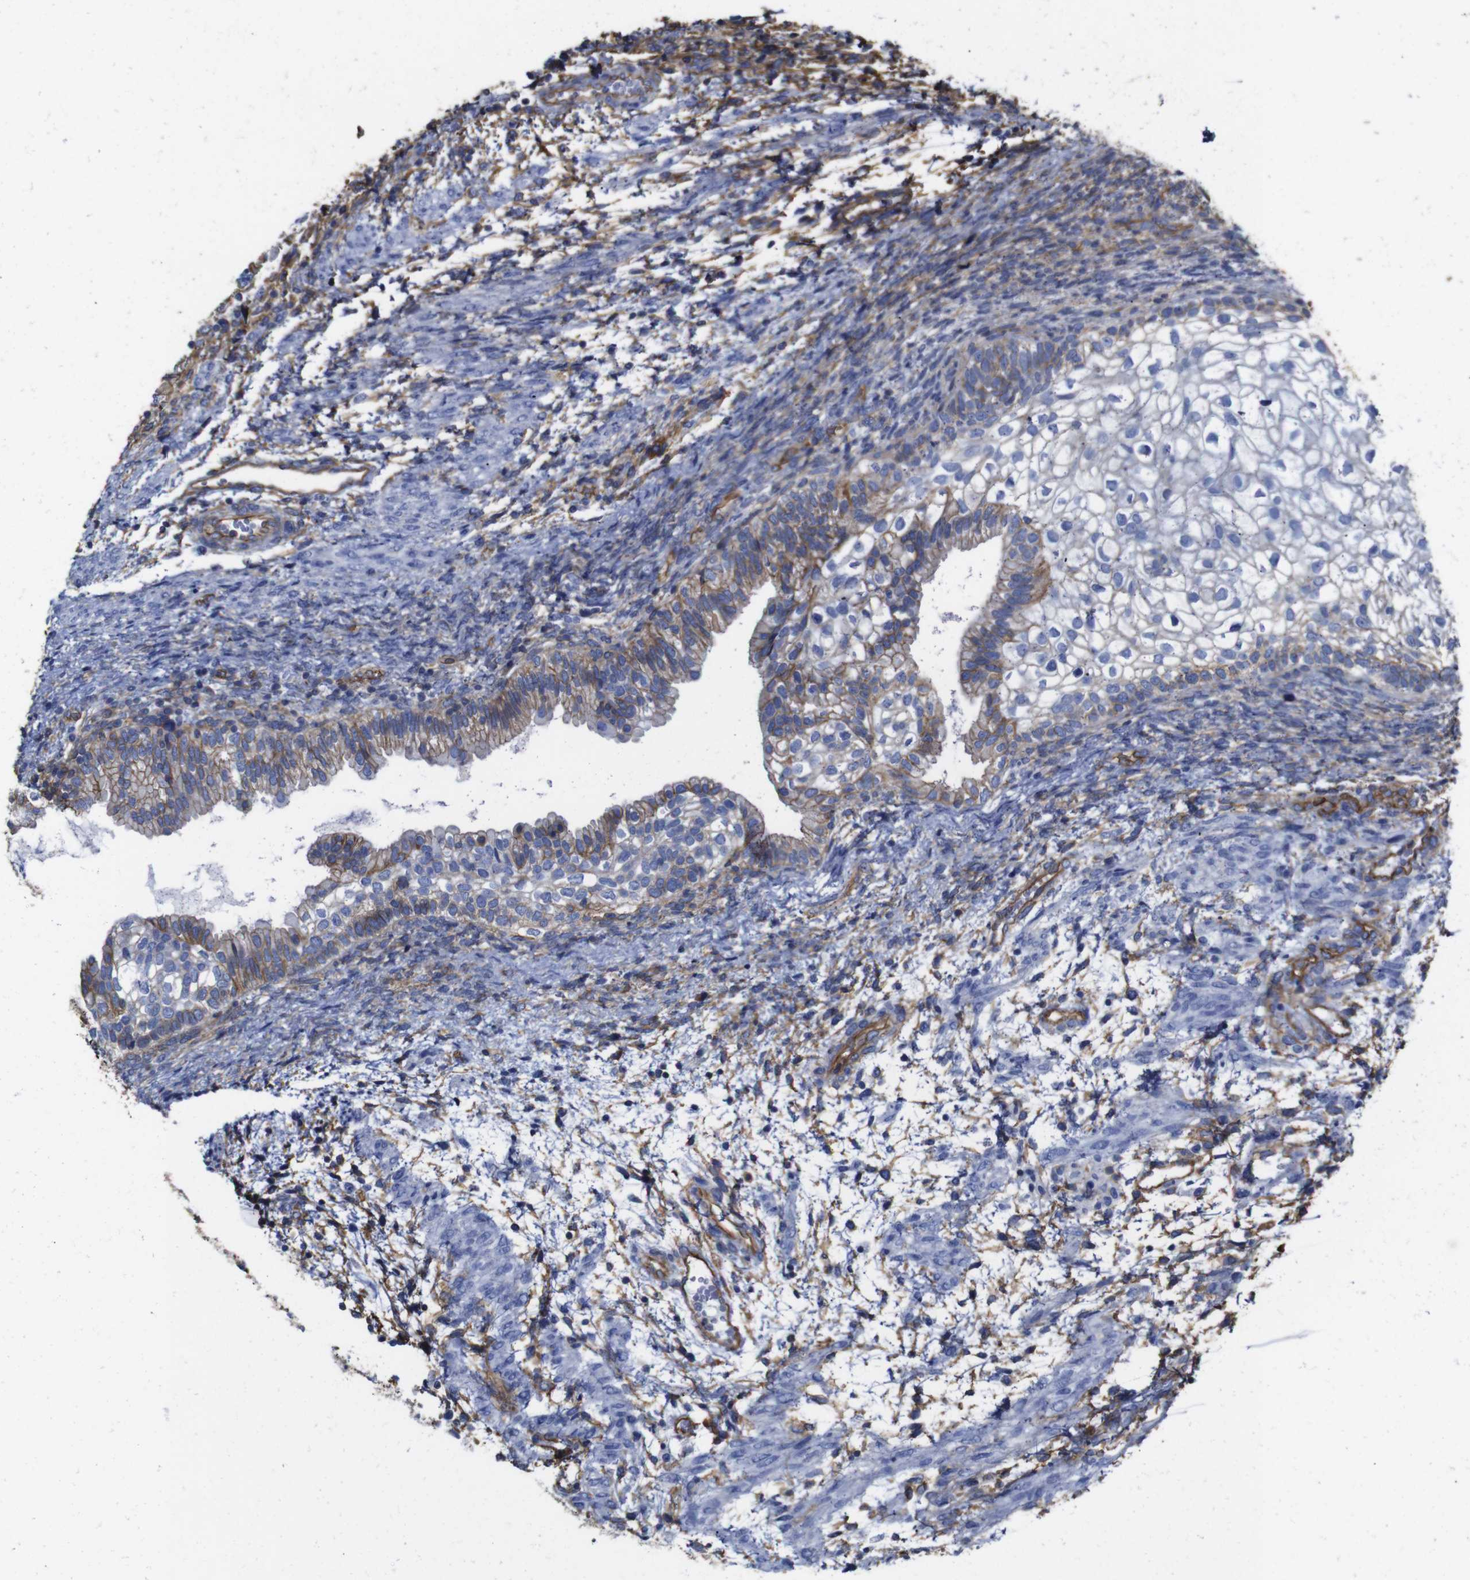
{"staining": {"intensity": "negative", "quantity": "none", "location": "none"}, "tissue": "testis cancer", "cell_type": "Tumor cells", "image_type": "cancer", "snomed": [{"axis": "morphology", "description": "Carcinoma, Embryonal, NOS"}, {"axis": "topography", "description": "Testis"}], "caption": "This histopathology image is of embryonal carcinoma (testis) stained with immunohistochemistry (IHC) to label a protein in brown with the nuclei are counter-stained blue. There is no staining in tumor cells.", "gene": "SPTBN1", "patient": {"sex": "male", "age": 36}}